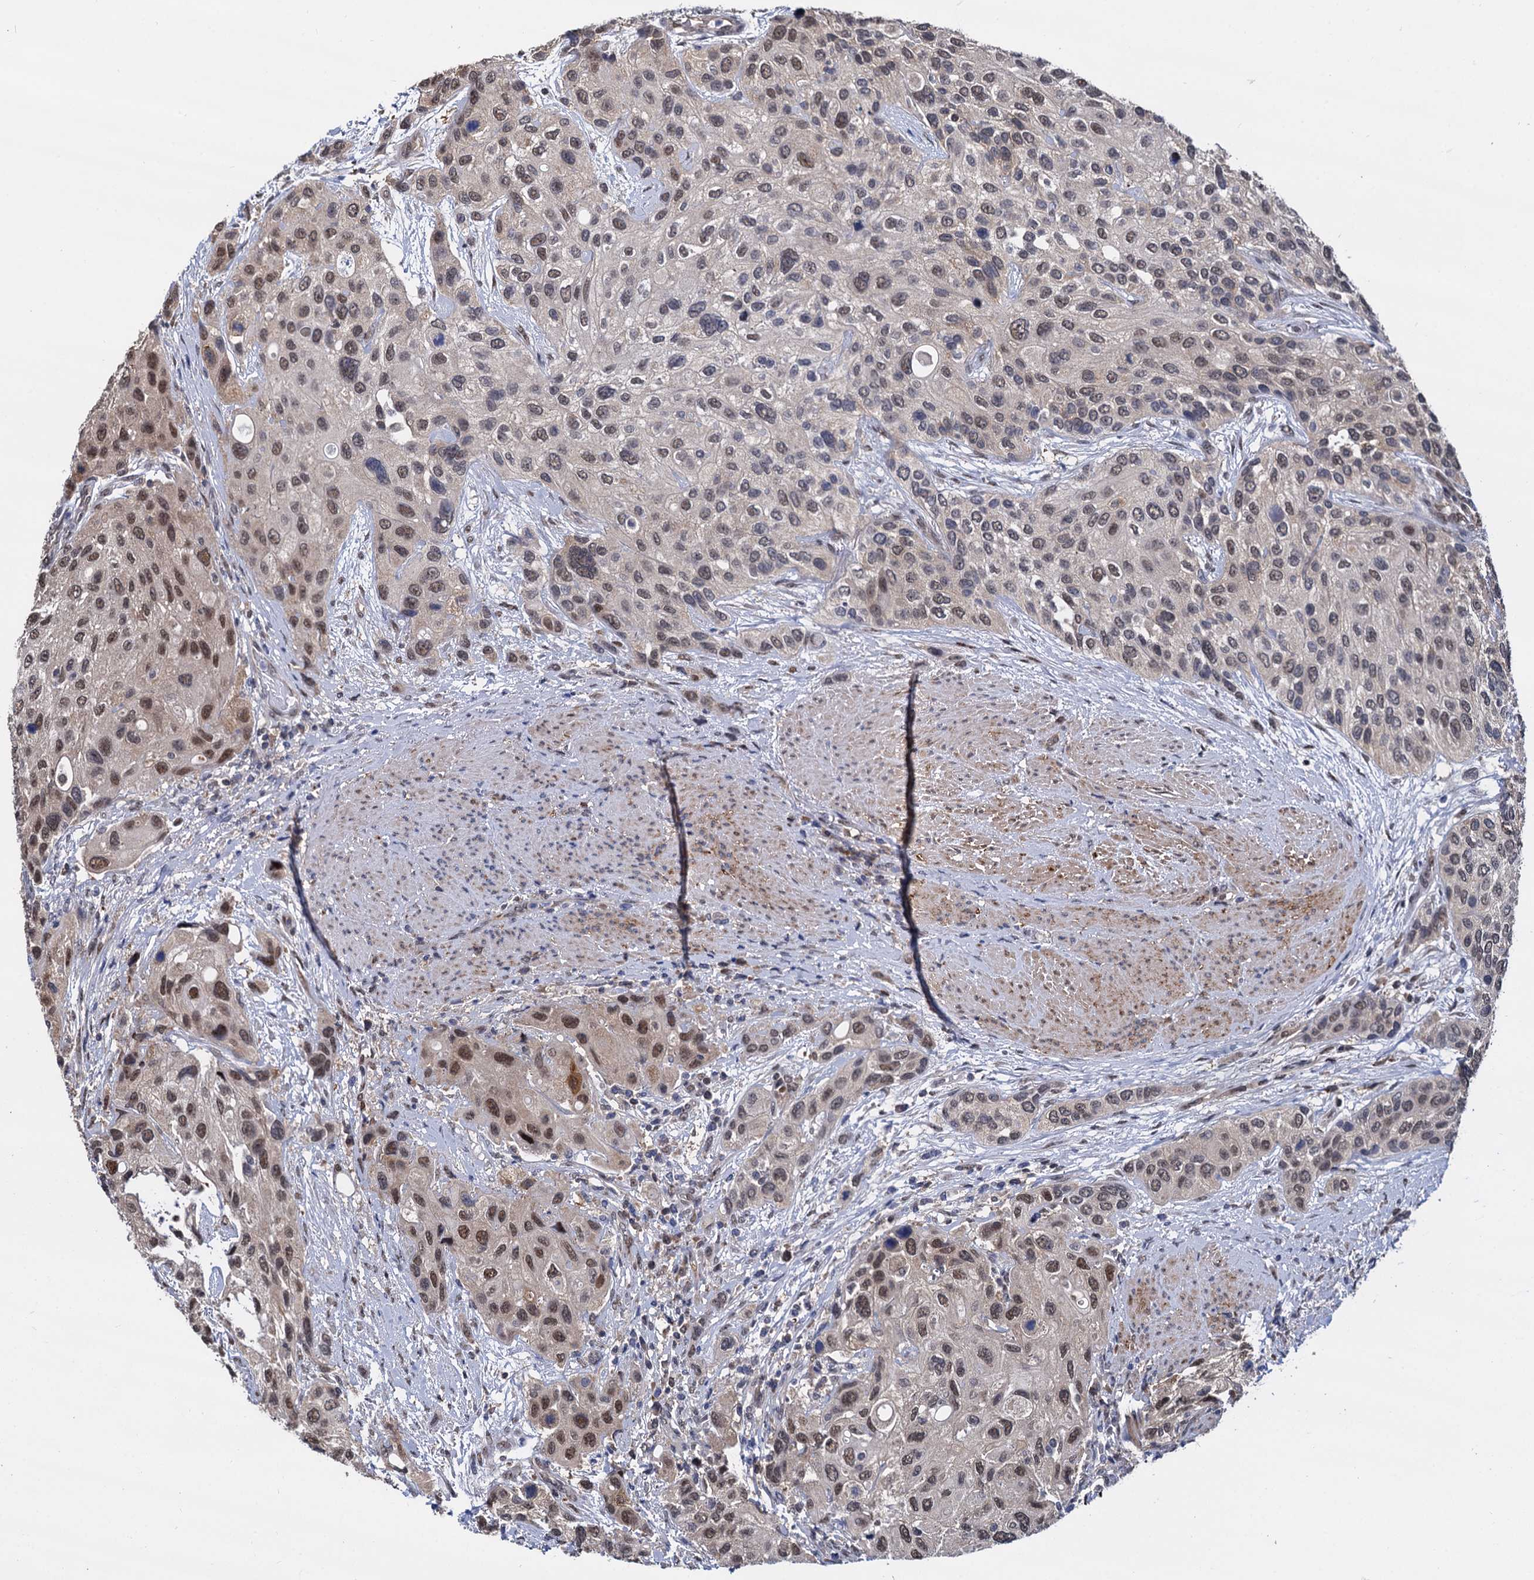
{"staining": {"intensity": "moderate", "quantity": ">75%", "location": "nuclear"}, "tissue": "urothelial cancer", "cell_type": "Tumor cells", "image_type": "cancer", "snomed": [{"axis": "morphology", "description": "Normal tissue, NOS"}, {"axis": "morphology", "description": "Urothelial carcinoma, High grade"}, {"axis": "topography", "description": "Vascular tissue"}, {"axis": "topography", "description": "Urinary bladder"}], "caption": "Immunohistochemistry photomicrograph of high-grade urothelial carcinoma stained for a protein (brown), which shows medium levels of moderate nuclear staining in approximately >75% of tumor cells.", "gene": "PSMD4", "patient": {"sex": "female", "age": 56}}